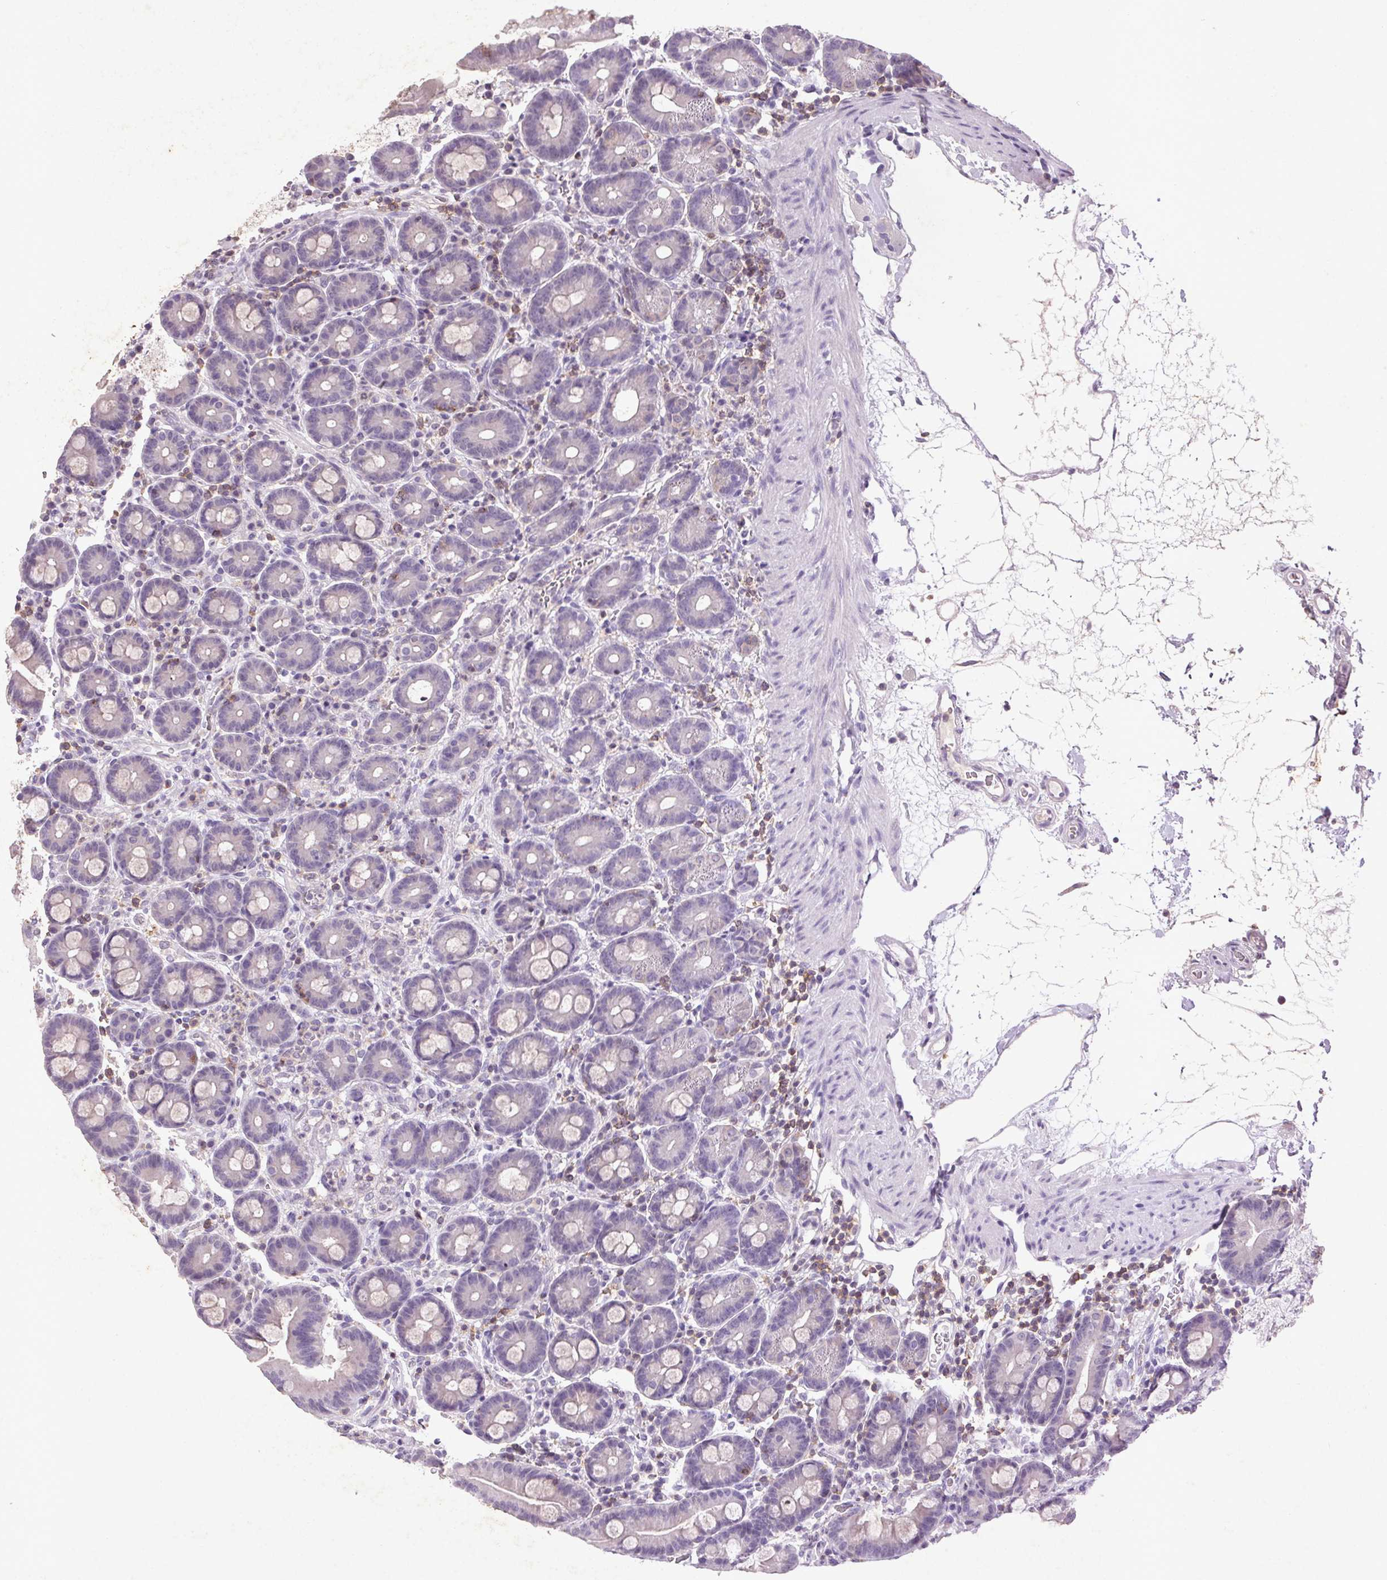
{"staining": {"intensity": "negative", "quantity": "none", "location": "none"}, "tissue": "duodenum", "cell_type": "Glandular cells", "image_type": "normal", "snomed": [{"axis": "morphology", "description": "Normal tissue, NOS"}, {"axis": "topography", "description": "Pancreas"}, {"axis": "topography", "description": "Duodenum"}], "caption": "Immunohistochemistry of normal duodenum demonstrates no staining in glandular cells. The staining was performed using DAB (3,3'-diaminobenzidine) to visualize the protein expression in brown, while the nuclei were stained in blue with hematoxylin (Magnification: 20x).", "gene": "FNDC7", "patient": {"sex": "male", "age": 59}}